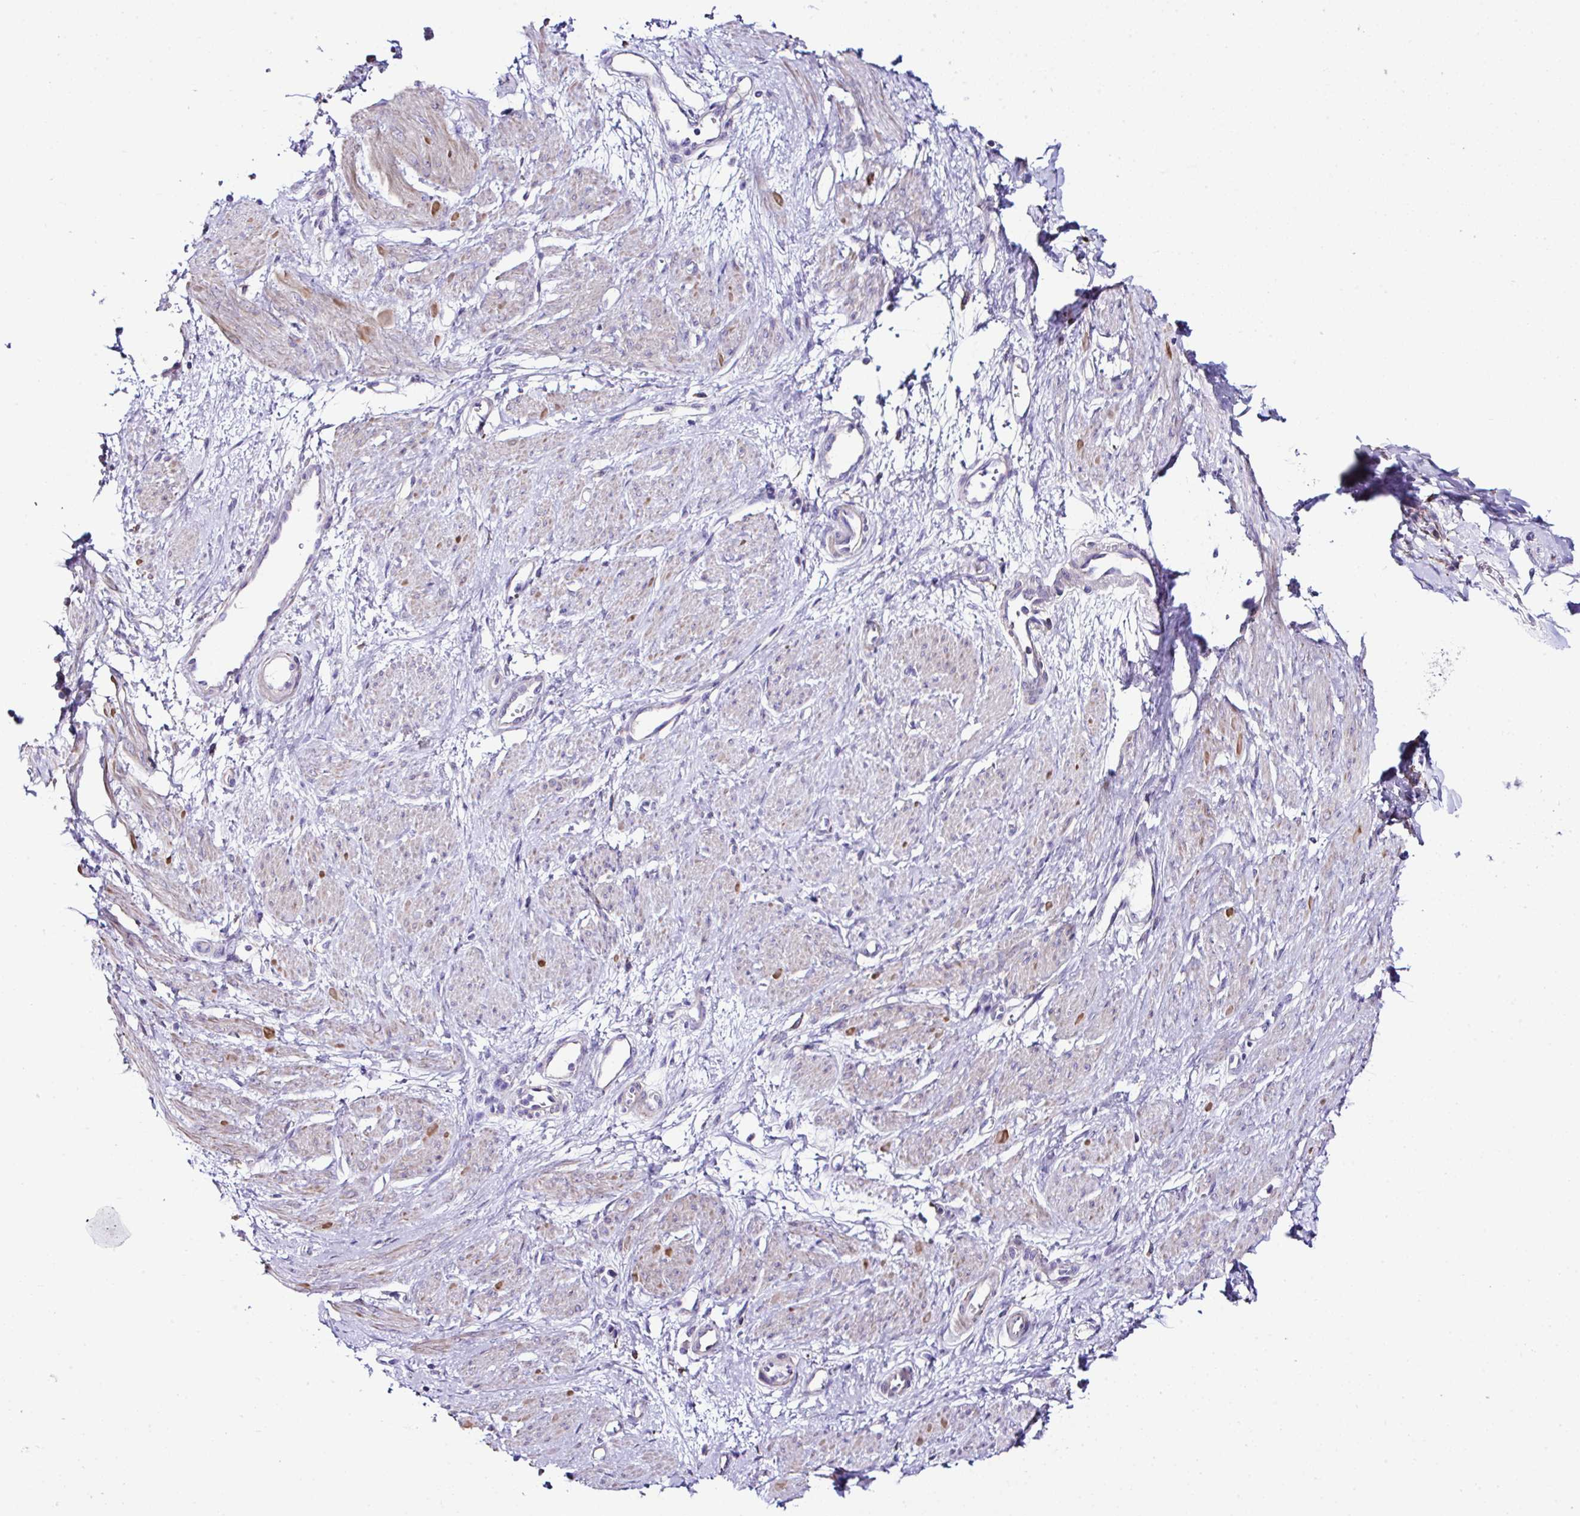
{"staining": {"intensity": "moderate", "quantity": "<25%", "location": "cytoplasmic/membranous"}, "tissue": "smooth muscle", "cell_type": "Smooth muscle cells", "image_type": "normal", "snomed": [{"axis": "morphology", "description": "Normal tissue, NOS"}, {"axis": "topography", "description": "Smooth muscle"}, {"axis": "topography", "description": "Uterus"}], "caption": "A micrograph of human smooth muscle stained for a protein reveals moderate cytoplasmic/membranous brown staining in smooth muscle cells.", "gene": "OR4P4", "patient": {"sex": "female", "age": 39}}